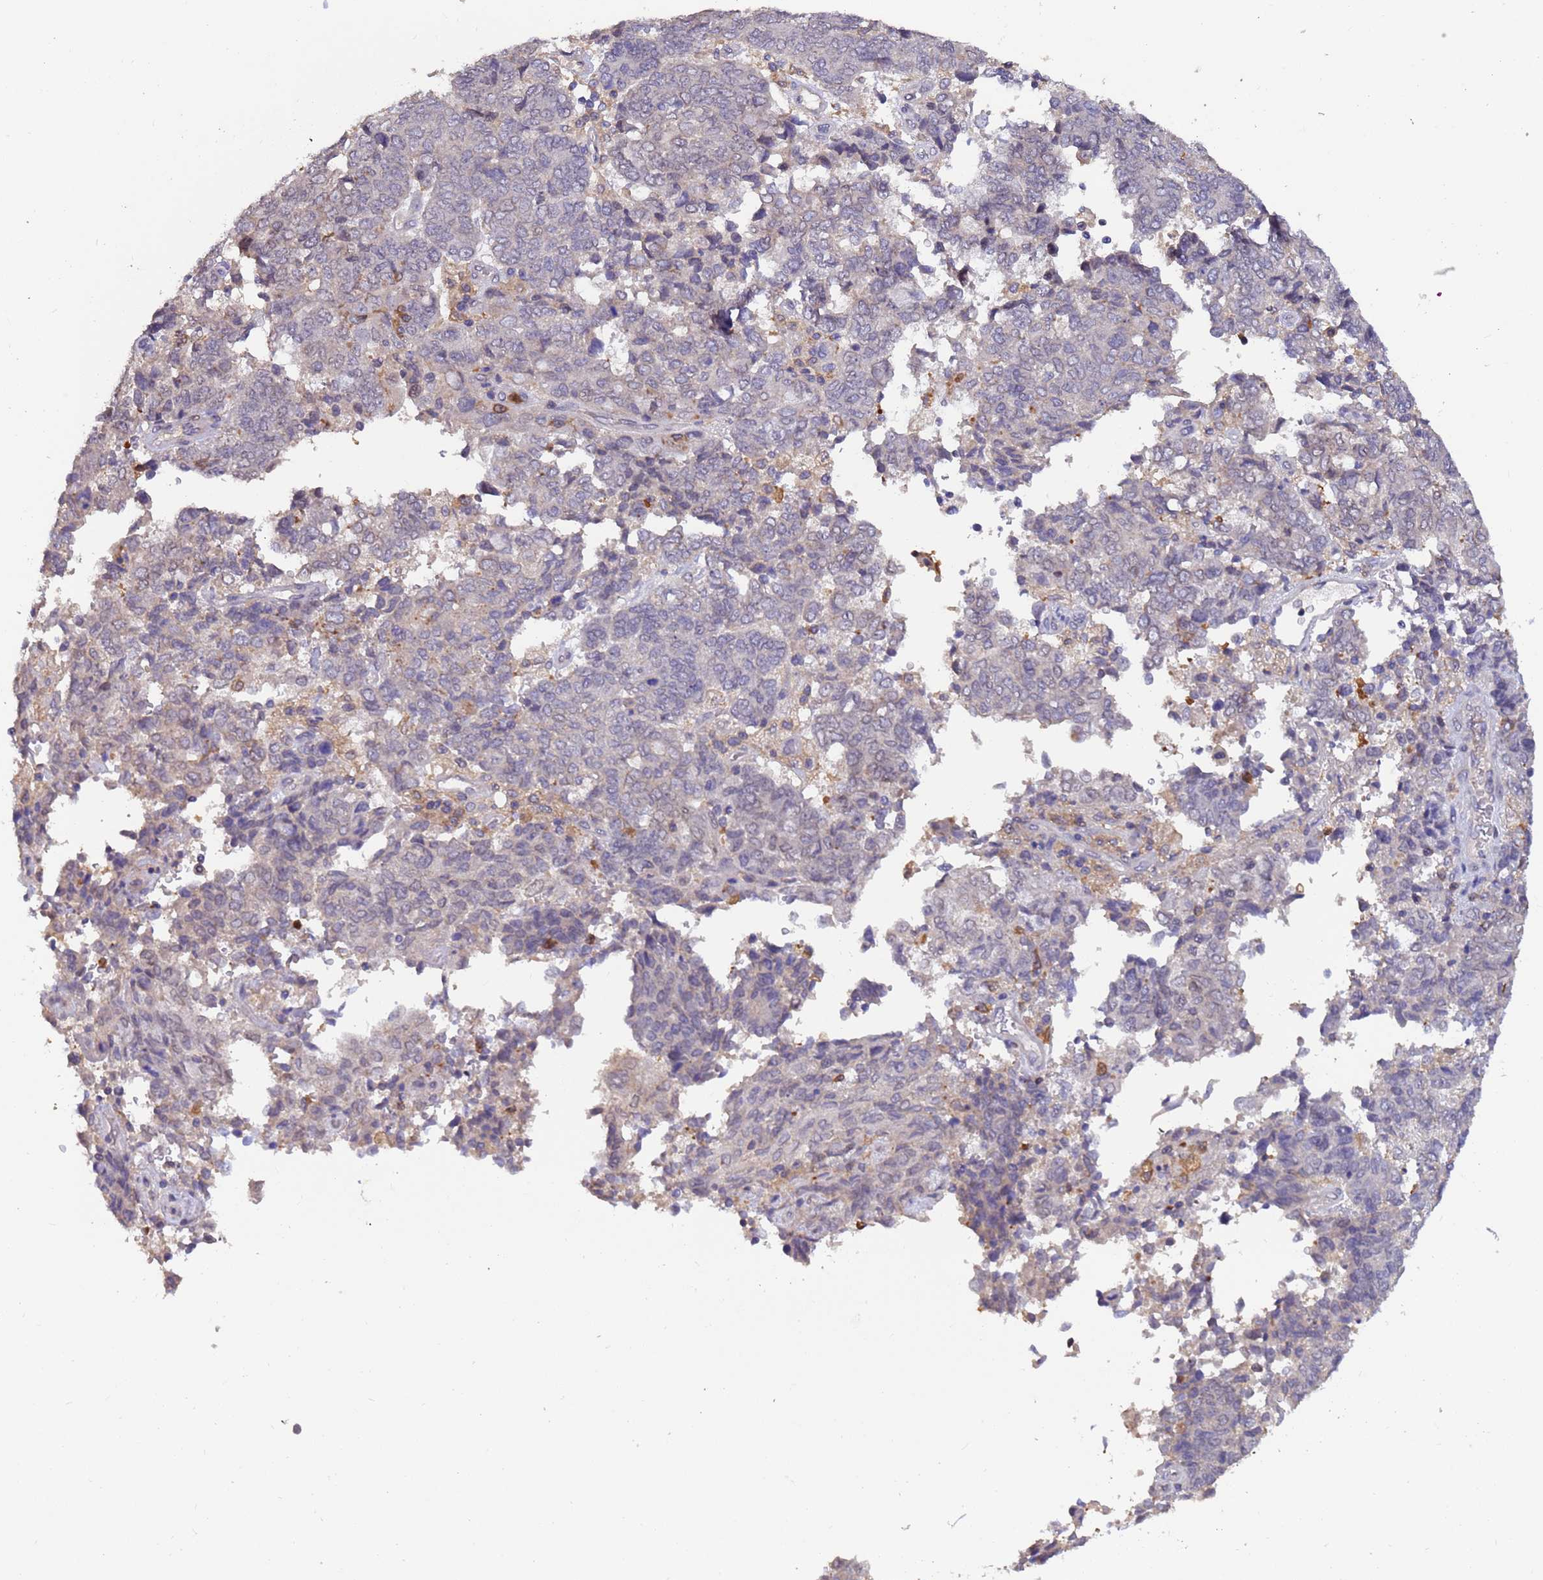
{"staining": {"intensity": "negative", "quantity": "none", "location": "none"}, "tissue": "endometrial cancer", "cell_type": "Tumor cells", "image_type": "cancer", "snomed": [{"axis": "morphology", "description": "Adenocarcinoma, NOS"}, {"axis": "topography", "description": "Endometrium"}], "caption": "A histopathology image of adenocarcinoma (endometrial) stained for a protein shows no brown staining in tumor cells. (DAB IHC with hematoxylin counter stain).", "gene": "AMPD3", "patient": {"sex": "female", "age": 80}}